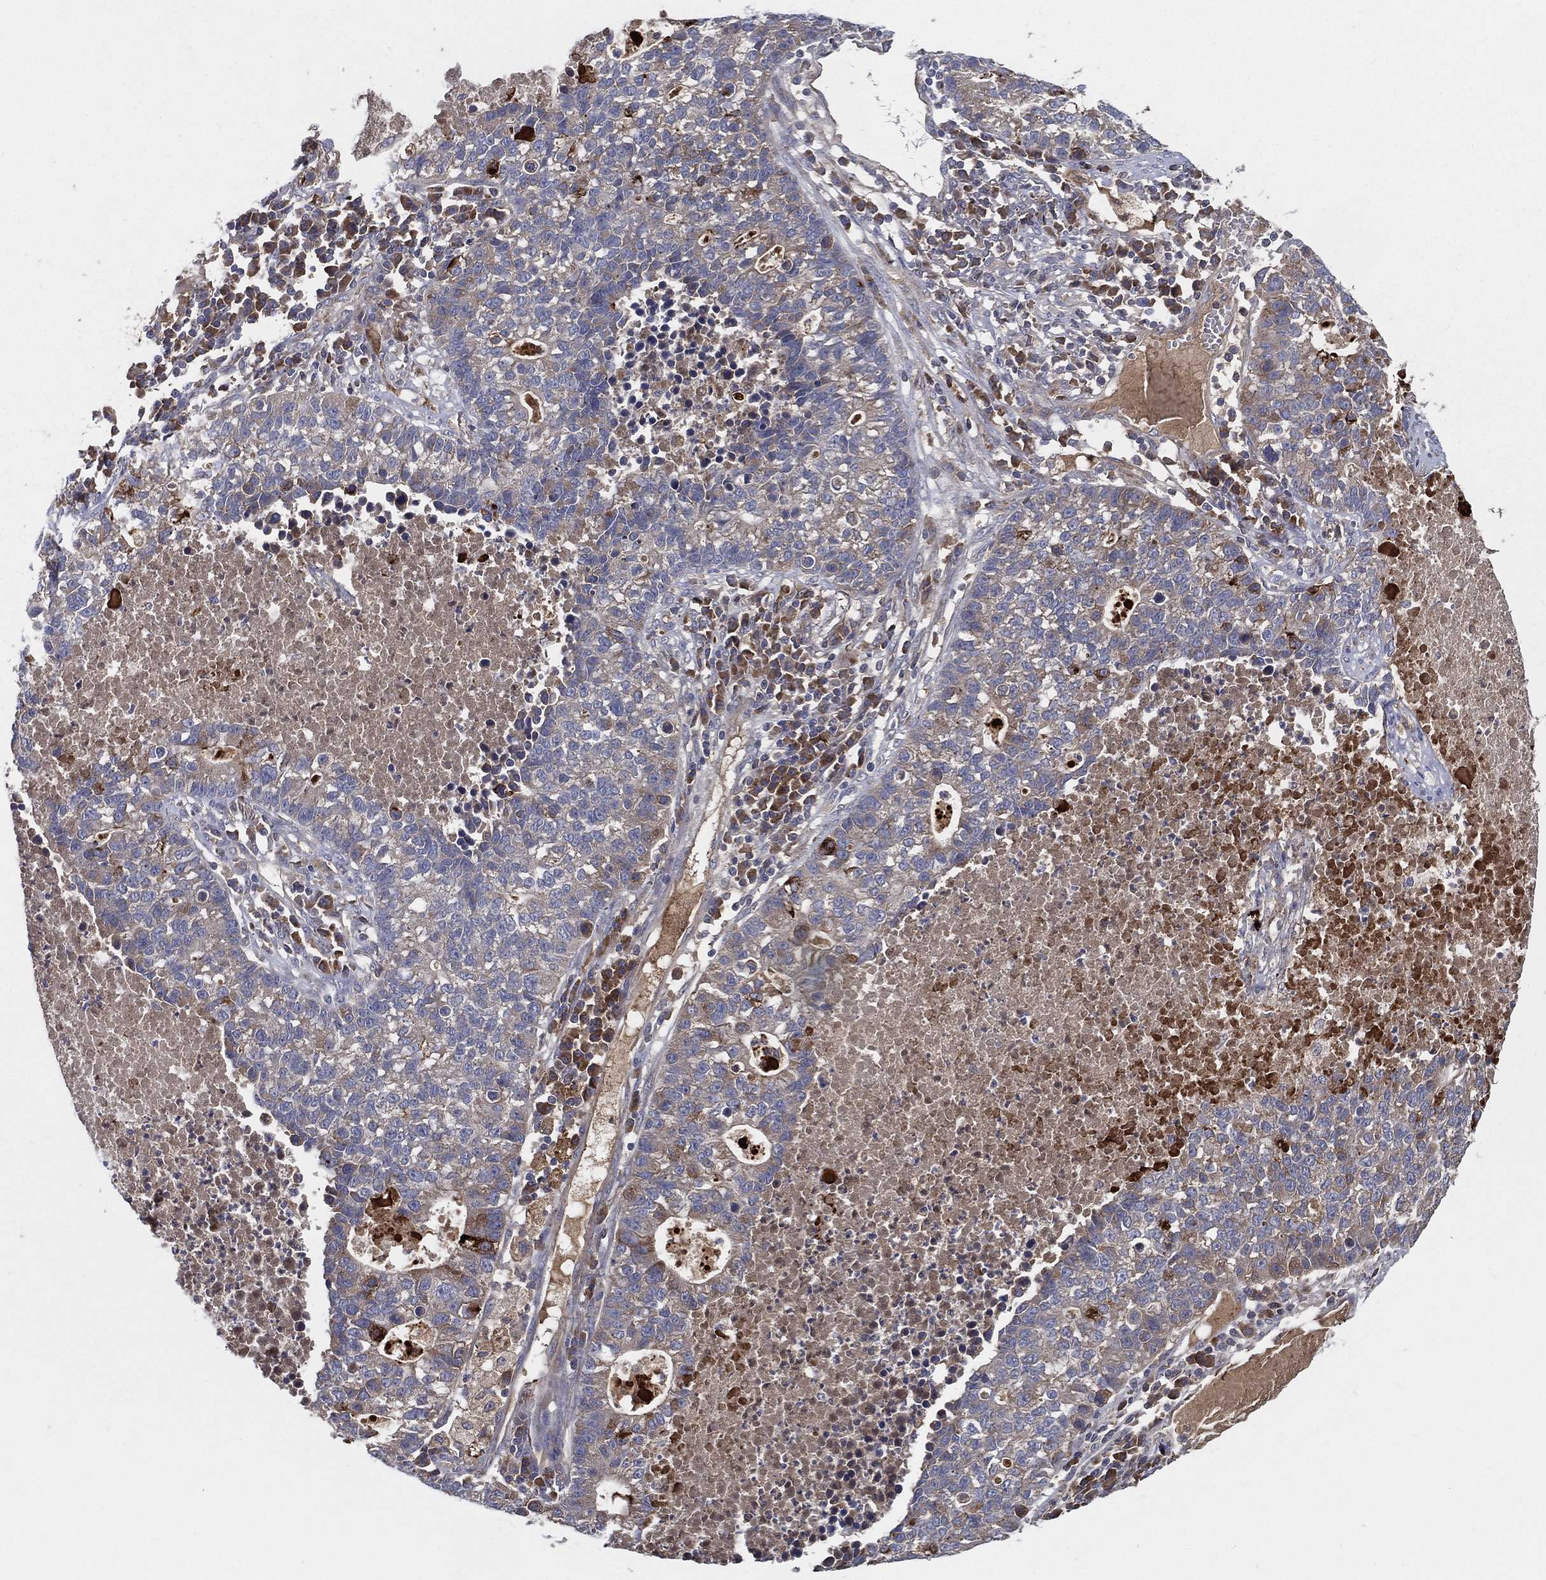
{"staining": {"intensity": "weak", "quantity": "25%-75%", "location": "cytoplasmic/membranous"}, "tissue": "lung cancer", "cell_type": "Tumor cells", "image_type": "cancer", "snomed": [{"axis": "morphology", "description": "Adenocarcinoma, NOS"}, {"axis": "topography", "description": "Lung"}], "caption": "Protein positivity by immunohistochemistry (IHC) displays weak cytoplasmic/membranous staining in about 25%-75% of tumor cells in lung cancer (adenocarcinoma).", "gene": "MT-ND1", "patient": {"sex": "male", "age": 57}}